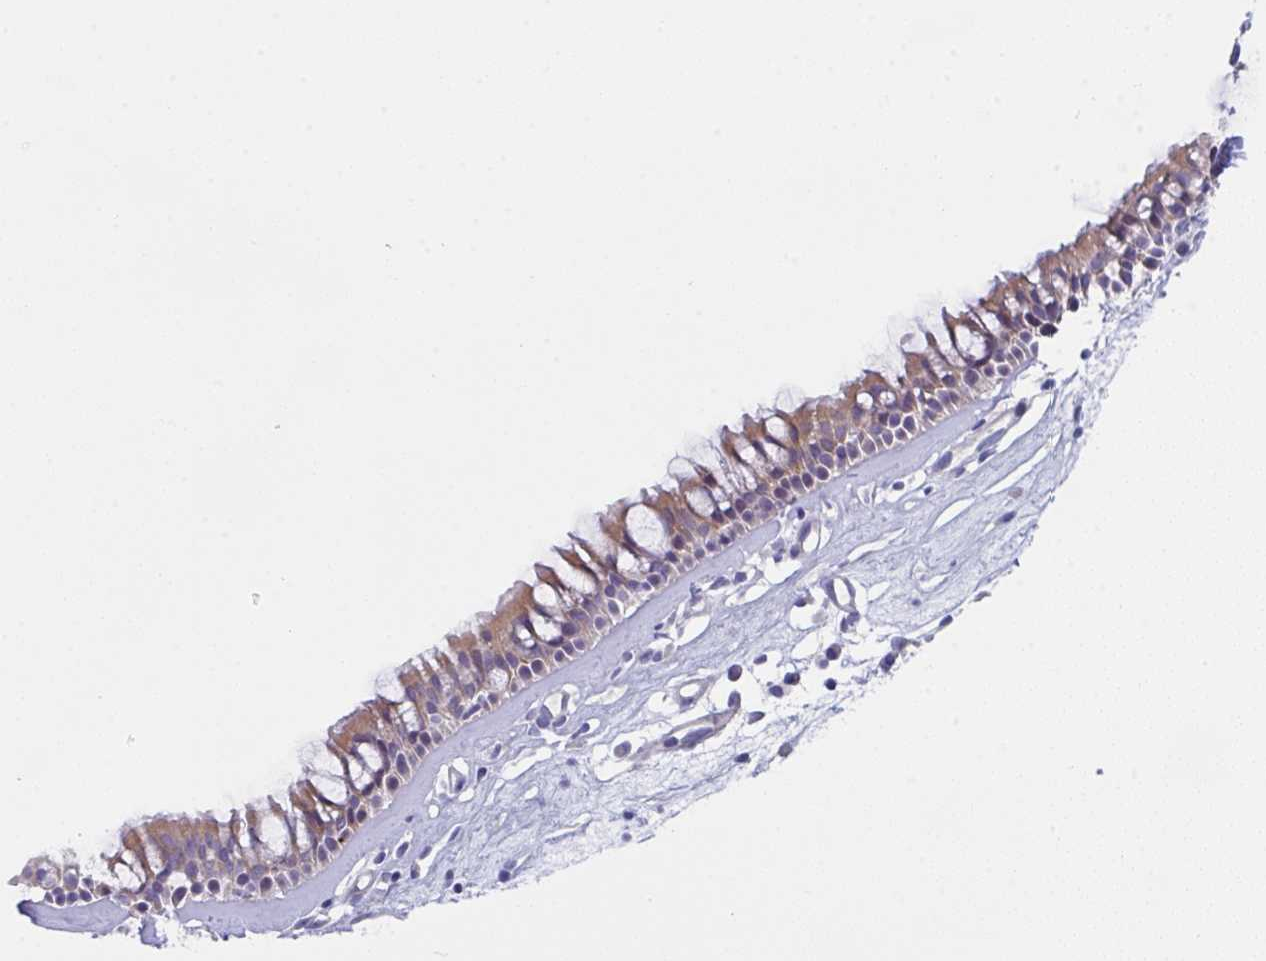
{"staining": {"intensity": "weak", "quantity": "25%-75%", "location": "cytoplasmic/membranous"}, "tissue": "nasopharynx", "cell_type": "Respiratory epithelial cells", "image_type": "normal", "snomed": [{"axis": "morphology", "description": "Normal tissue, NOS"}, {"axis": "topography", "description": "Nasopharynx"}], "caption": "Immunohistochemistry histopathology image of unremarkable nasopharynx: human nasopharynx stained using IHC shows low levels of weak protein expression localized specifically in the cytoplasmic/membranous of respiratory epithelial cells, appearing as a cytoplasmic/membranous brown color.", "gene": "FBXO47", "patient": {"sex": "female", "age": 39}}